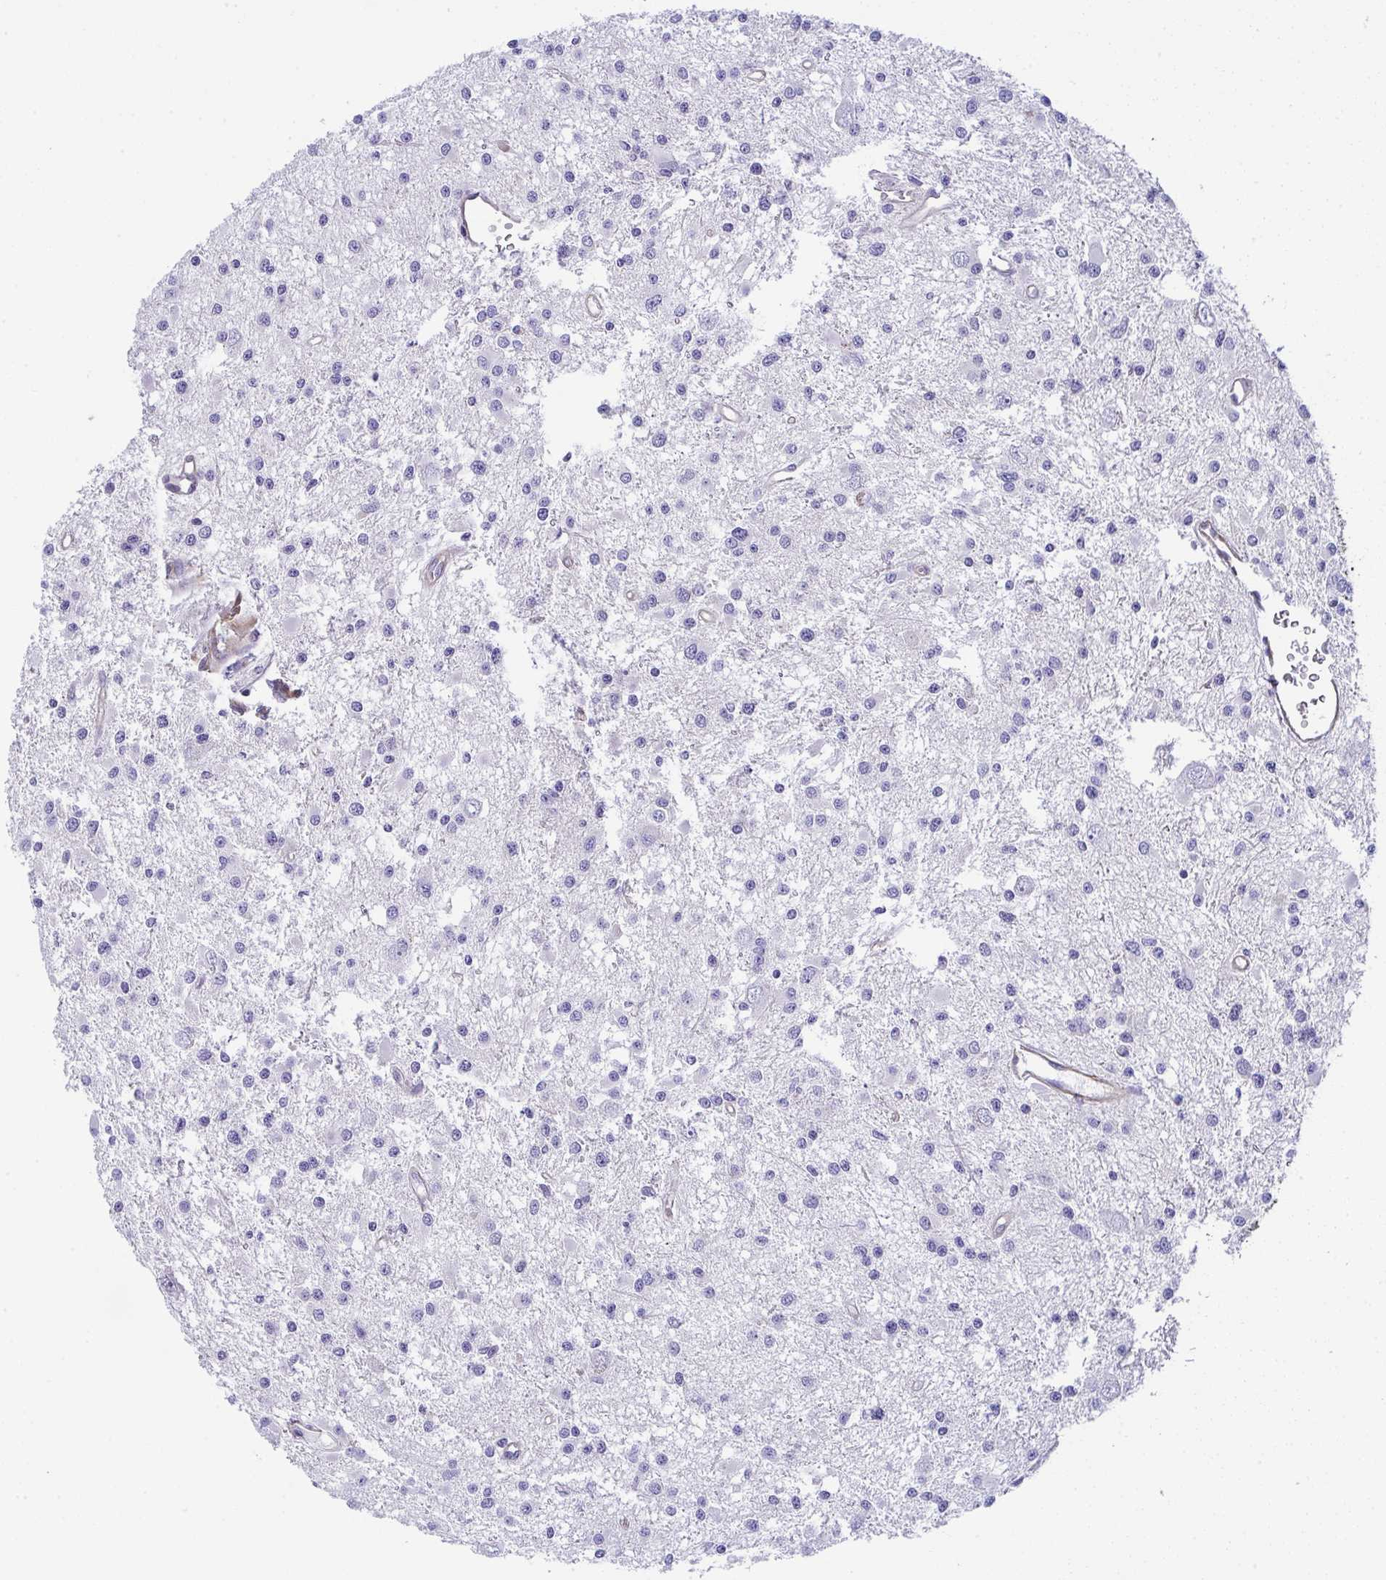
{"staining": {"intensity": "negative", "quantity": "none", "location": "none"}, "tissue": "glioma", "cell_type": "Tumor cells", "image_type": "cancer", "snomed": [{"axis": "morphology", "description": "Glioma, malignant, High grade"}, {"axis": "topography", "description": "Brain"}], "caption": "A high-resolution histopathology image shows IHC staining of glioma, which demonstrates no significant staining in tumor cells. (DAB IHC with hematoxylin counter stain).", "gene": "MYL12A", "patient": {"sex": "male", "age": 54}}